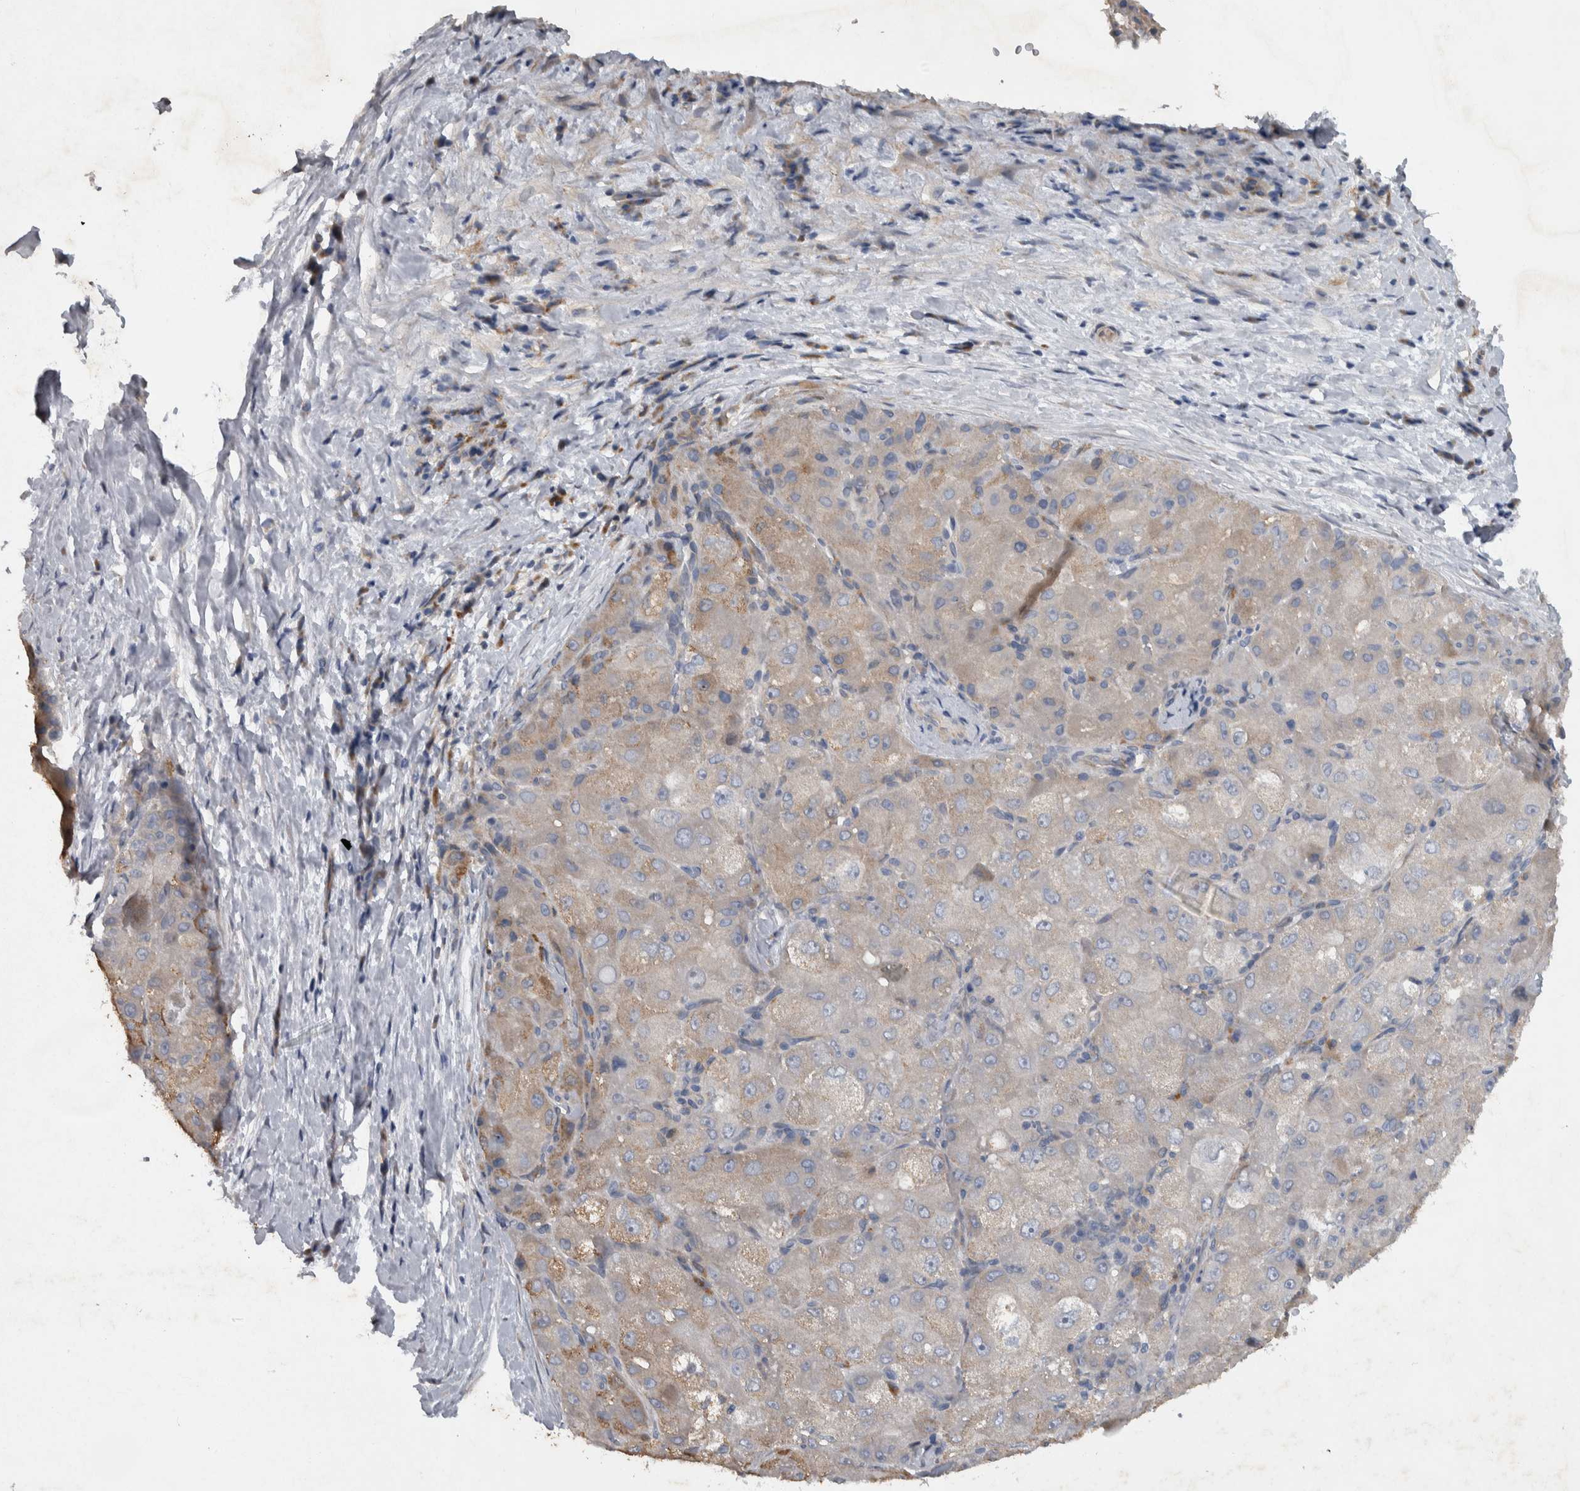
{"staining": {"intensity": "weak", "quantity": "25%-75%", "location": "cytoplasmic/membranous"}, "tissue": "liver cancer", "cell_type": "Tumor cells", "image_type": "cancer", "snomed": [{"axis": "morphology", "description": "Carcinoma, Hepatocellular, NOS"}, {"axis": "topography", "description": "Liver"}], "caption": "The immunohistochemical stain shows weak cytoplasmic/membranous staining in tumor cells of liver hepatocellular carcinoma tissue. (DAB (3,3'-diaminobenzidine) IHC, brown staining for protein, blue staining for nuclei).", "gene": "NT5C2", "patient": {"sex": "male", "age": 80}}